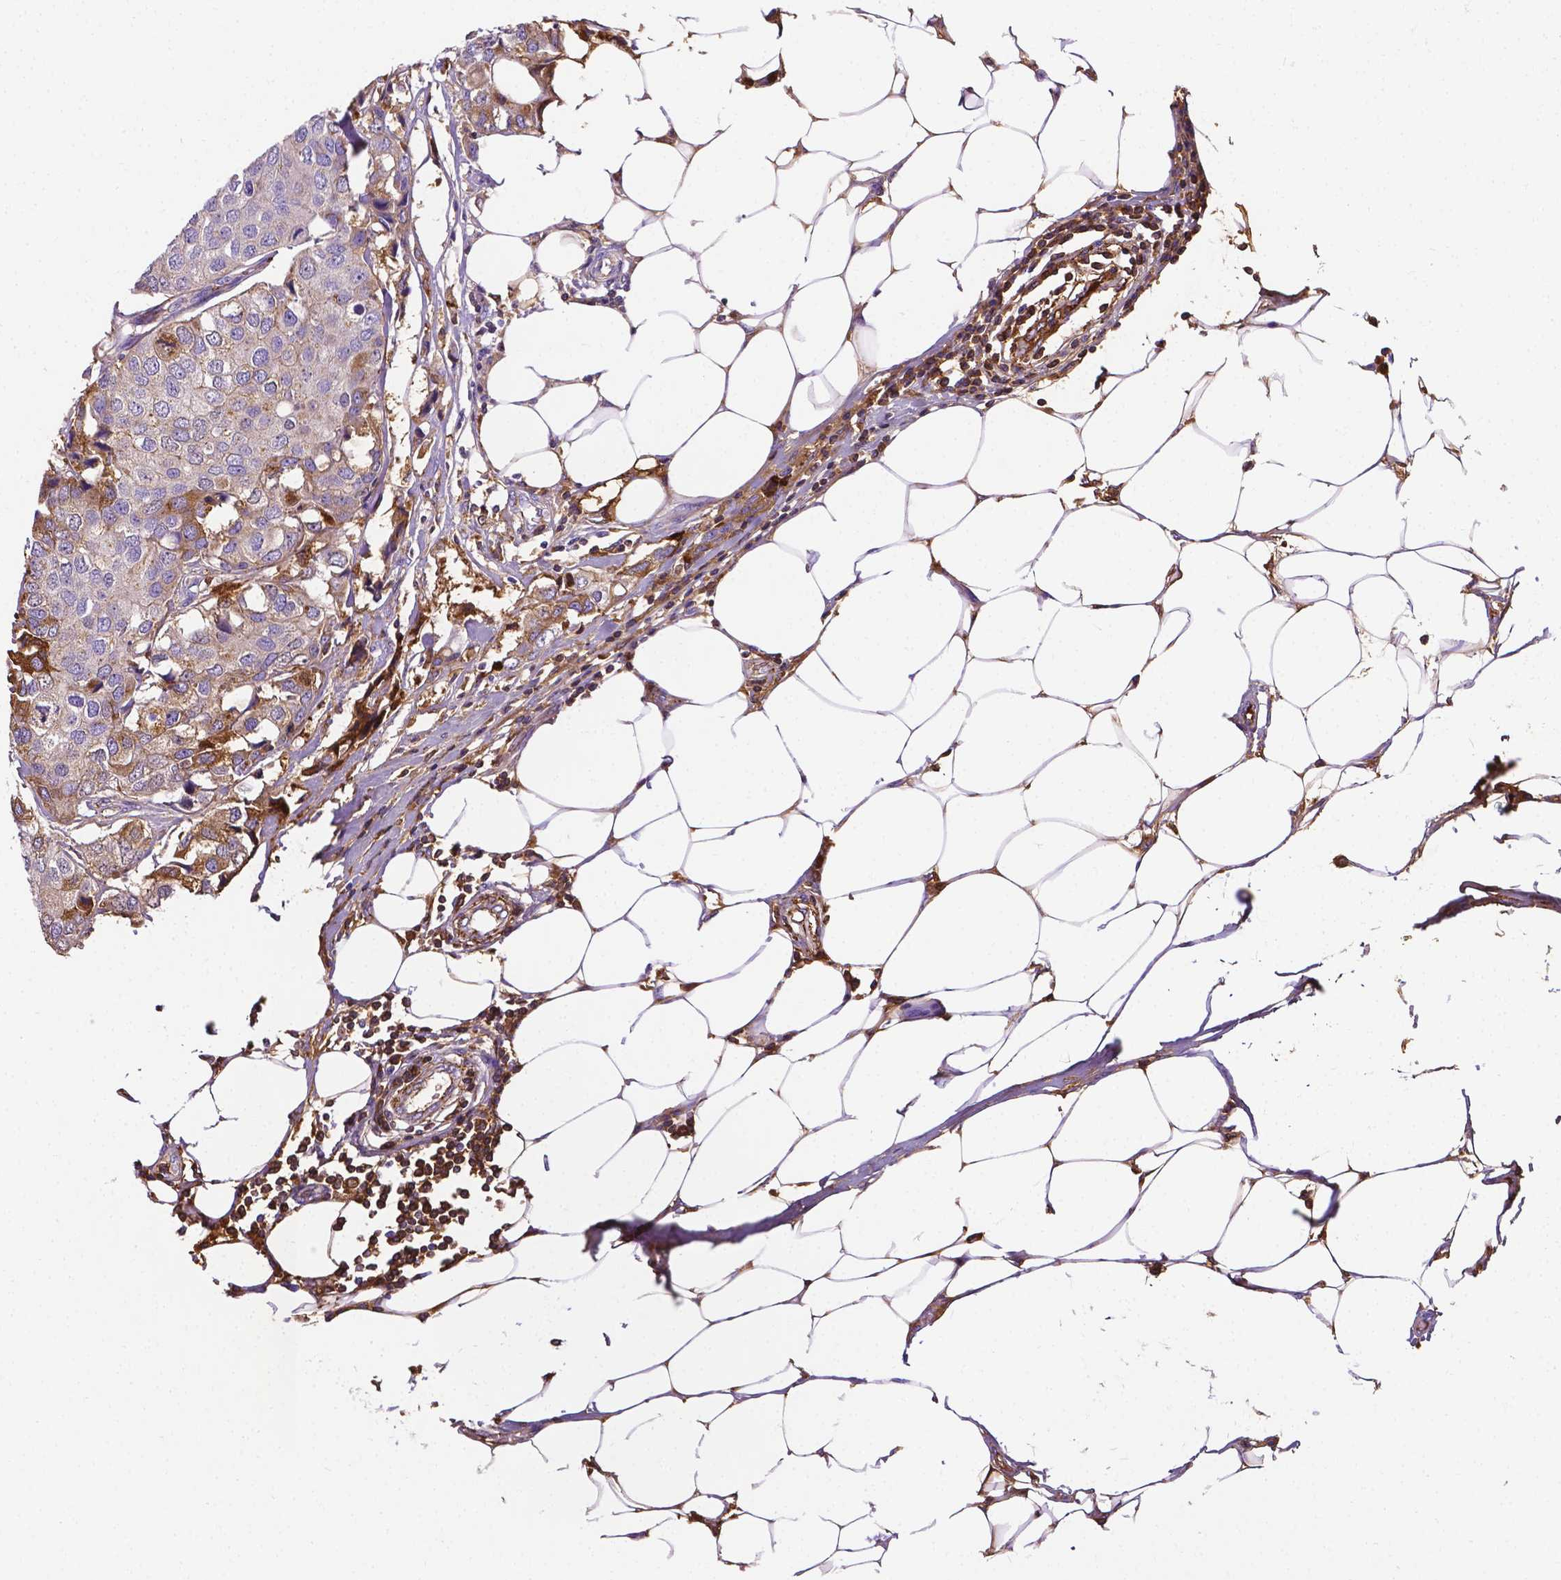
{"staining": {"intensity": "moderate", "quantity": "25%-75%", "location": "cytoplasmic/membranous"}, "tissue": "breast cancer", "cell_type": "Tumor cells", "image_type": "cancer", "snomed": [{"axis": "morphology", "description": "Duct carcinoma"}, {"axis": "topography", "description": "Breast"}], "caption": "A micrograph of intraductal carcinoma (breast) stained for a protein exhibits moderate cytoplasmic/membranous brown staining in tumor cells.", "gene": "APOE", "patient": {"sex": "female", "age": 80}}